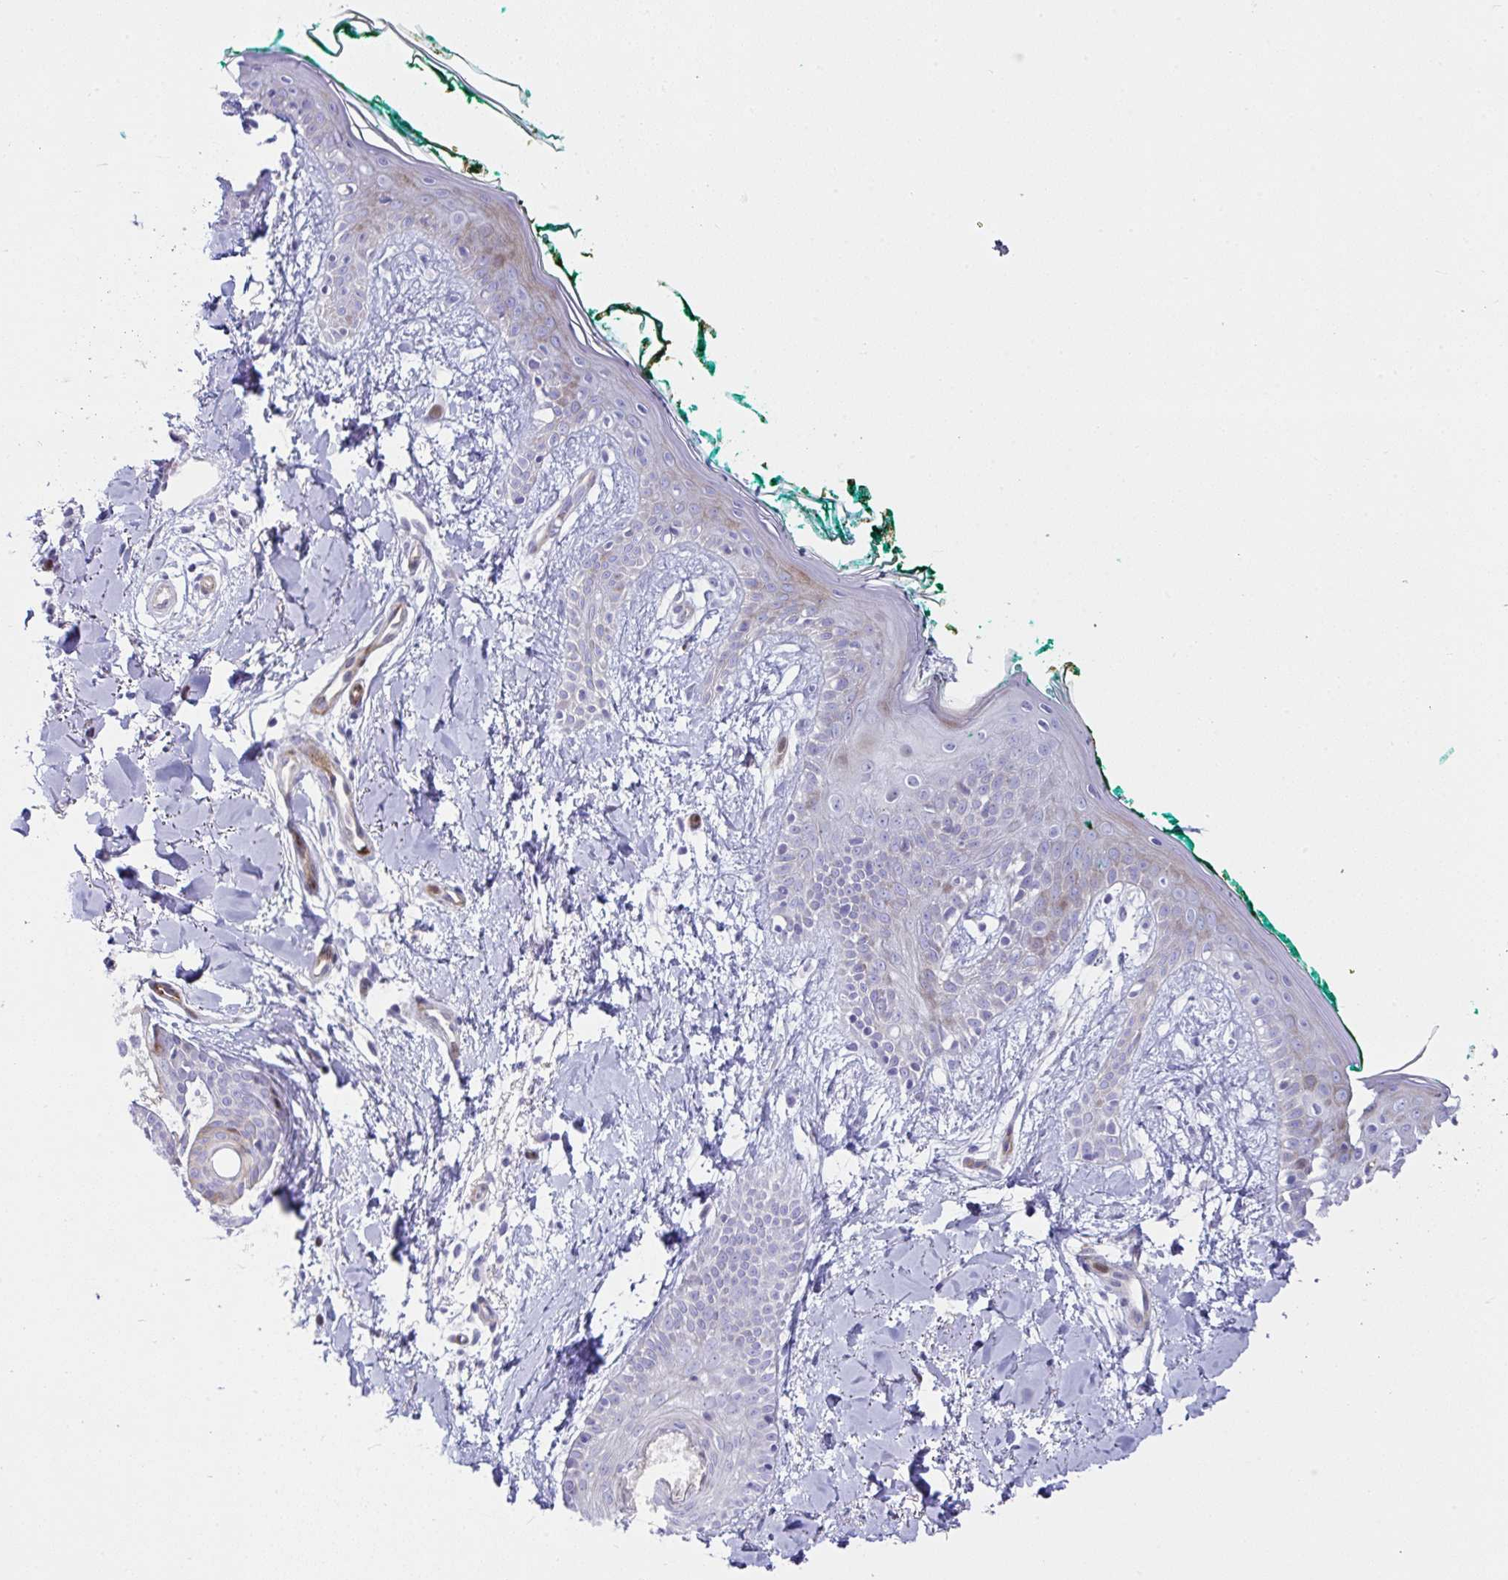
{"staining": {"intensity": "negative", "quantity": "none", "location": "none"}, "tissue": "skin", "cell_type": "Fibroblasts", "image_type": "normal", "snomed": [{"axis": "morphology", "description": "Normal tissue, NOS"}, {"axis": "topography", "description": "Skin"}], "caption": "A histopathology image of skin stained for a protein demonstrates no brown staining in fibroblasts. Brightfield microscopy of immunohistochemistry stained with DAB (brown) and hematoxylin (blue), captured at high magnification.", "gene": "ZNF713", "patient": {"sex": "female", "age": 34}}